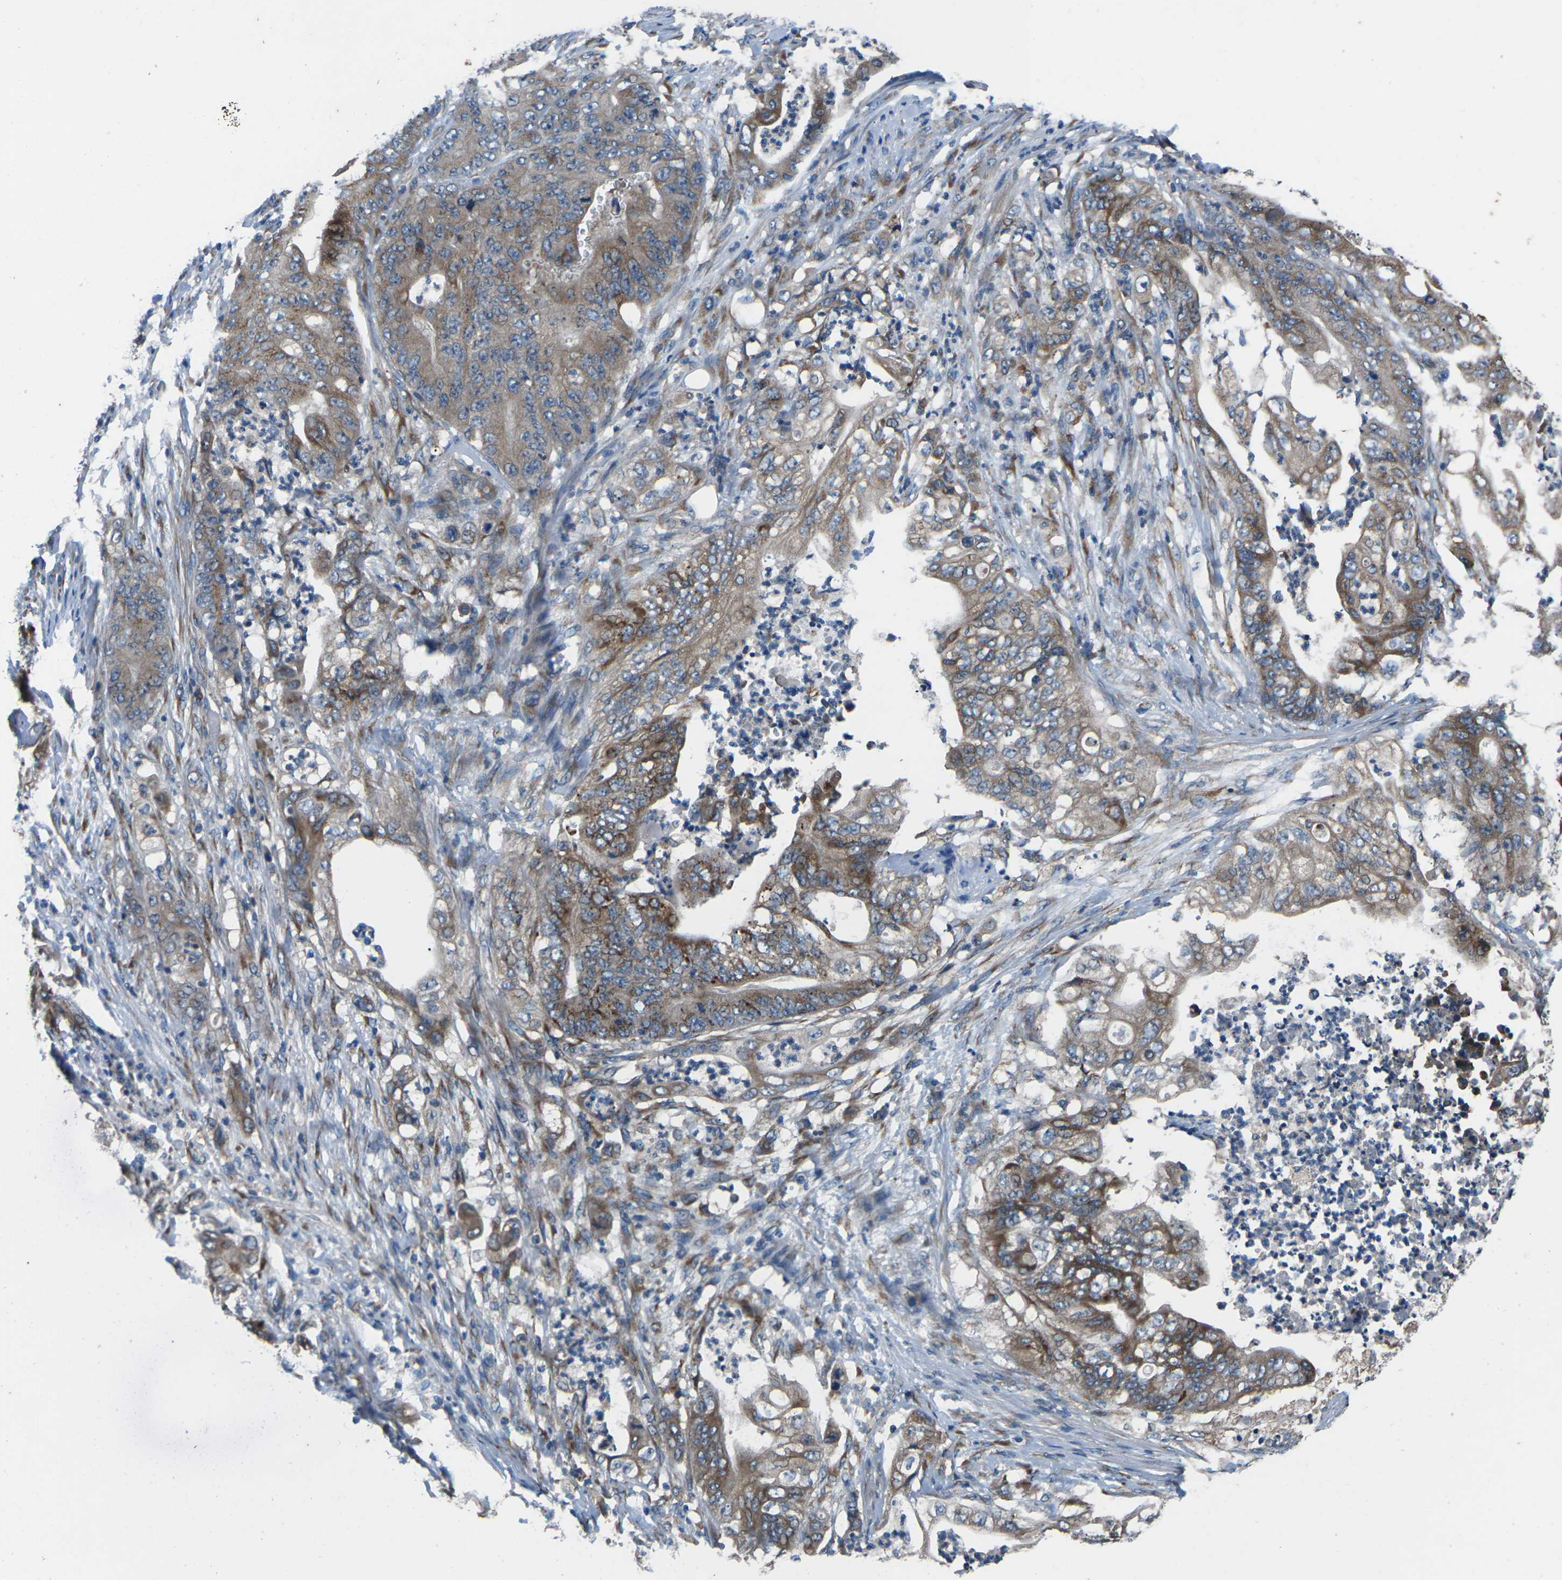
{"staining": {"intensity": "moderate", "quantity": ">75%", "location": "cytoplasmic/membranous"}, "tissue": "stomach cancer", "cell_type": "Tumor cells", "image_type": "cancer", "snomed": [{"axis": "morphology", "description": "Adenocarcinoma, NOS"}, {"axis": "topography", "description": "Stomach"}], "caption": "The photomicrograph shows staining of stomach cancer, revealing moderate cytoplasmic/membranous protein expression (brown color) within tumor cells.", "gene": "GABRP", "patient": {"sex": "female", "age": 73}}